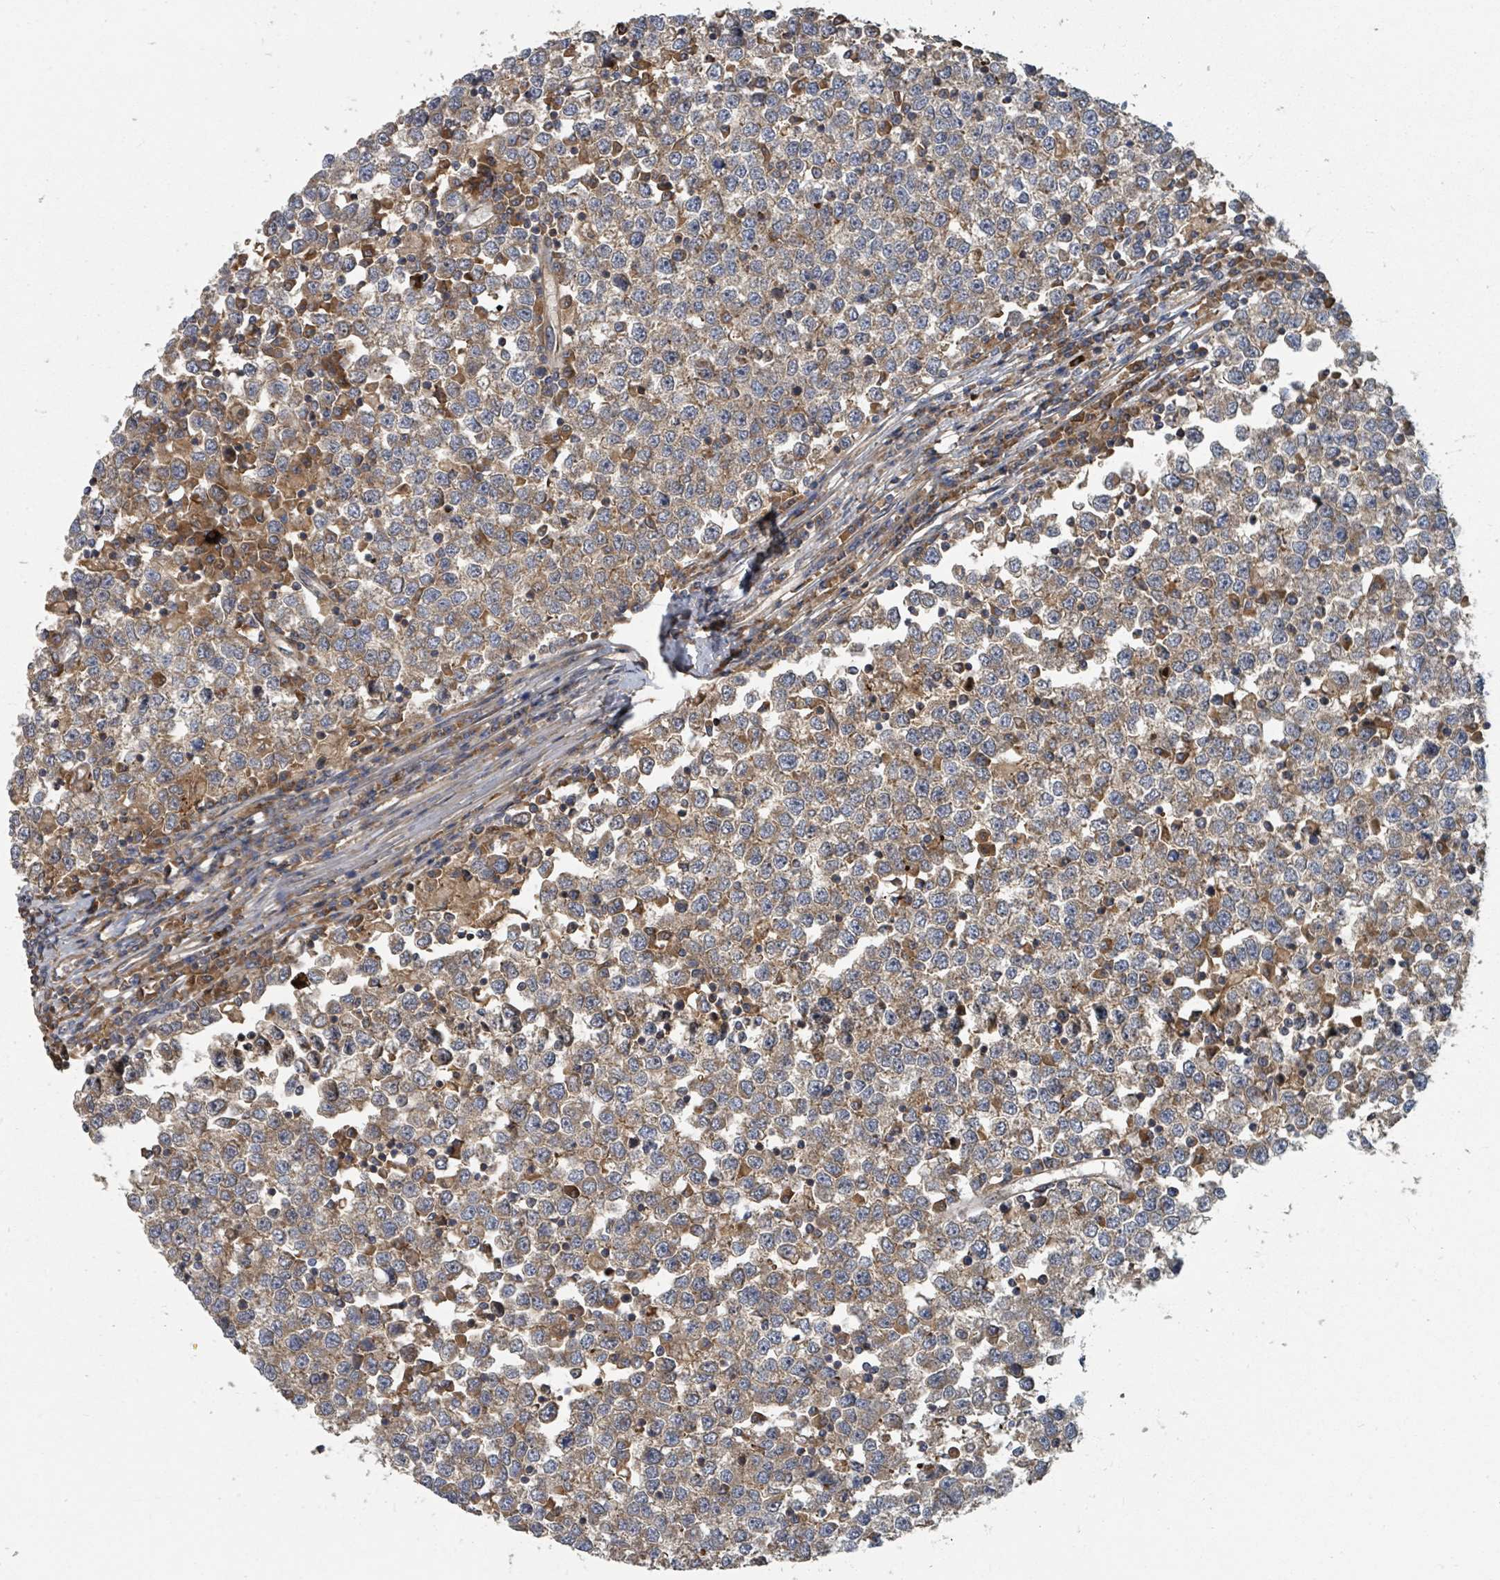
{"staining": {"intensity": "moderate", "quantity": ">75%", "location": "cytoplasmic/membranous"}, "tissue": "testis cancer", "cell_type": "Tumor cells", "image_type": "cancer", "snomed": [{"axis": "morphology", "description": "Seminoma, NOS"}, {"axis": "topography", "description": "Testis"}], "caption": "A medium amount of moderate cytoplasmic/membranous positivity is identified in approximately >75% of tumor cells in seminoma (testis) tissue.", "gene": "DPM1", "patient": {"sex": "male", "age": 65}}